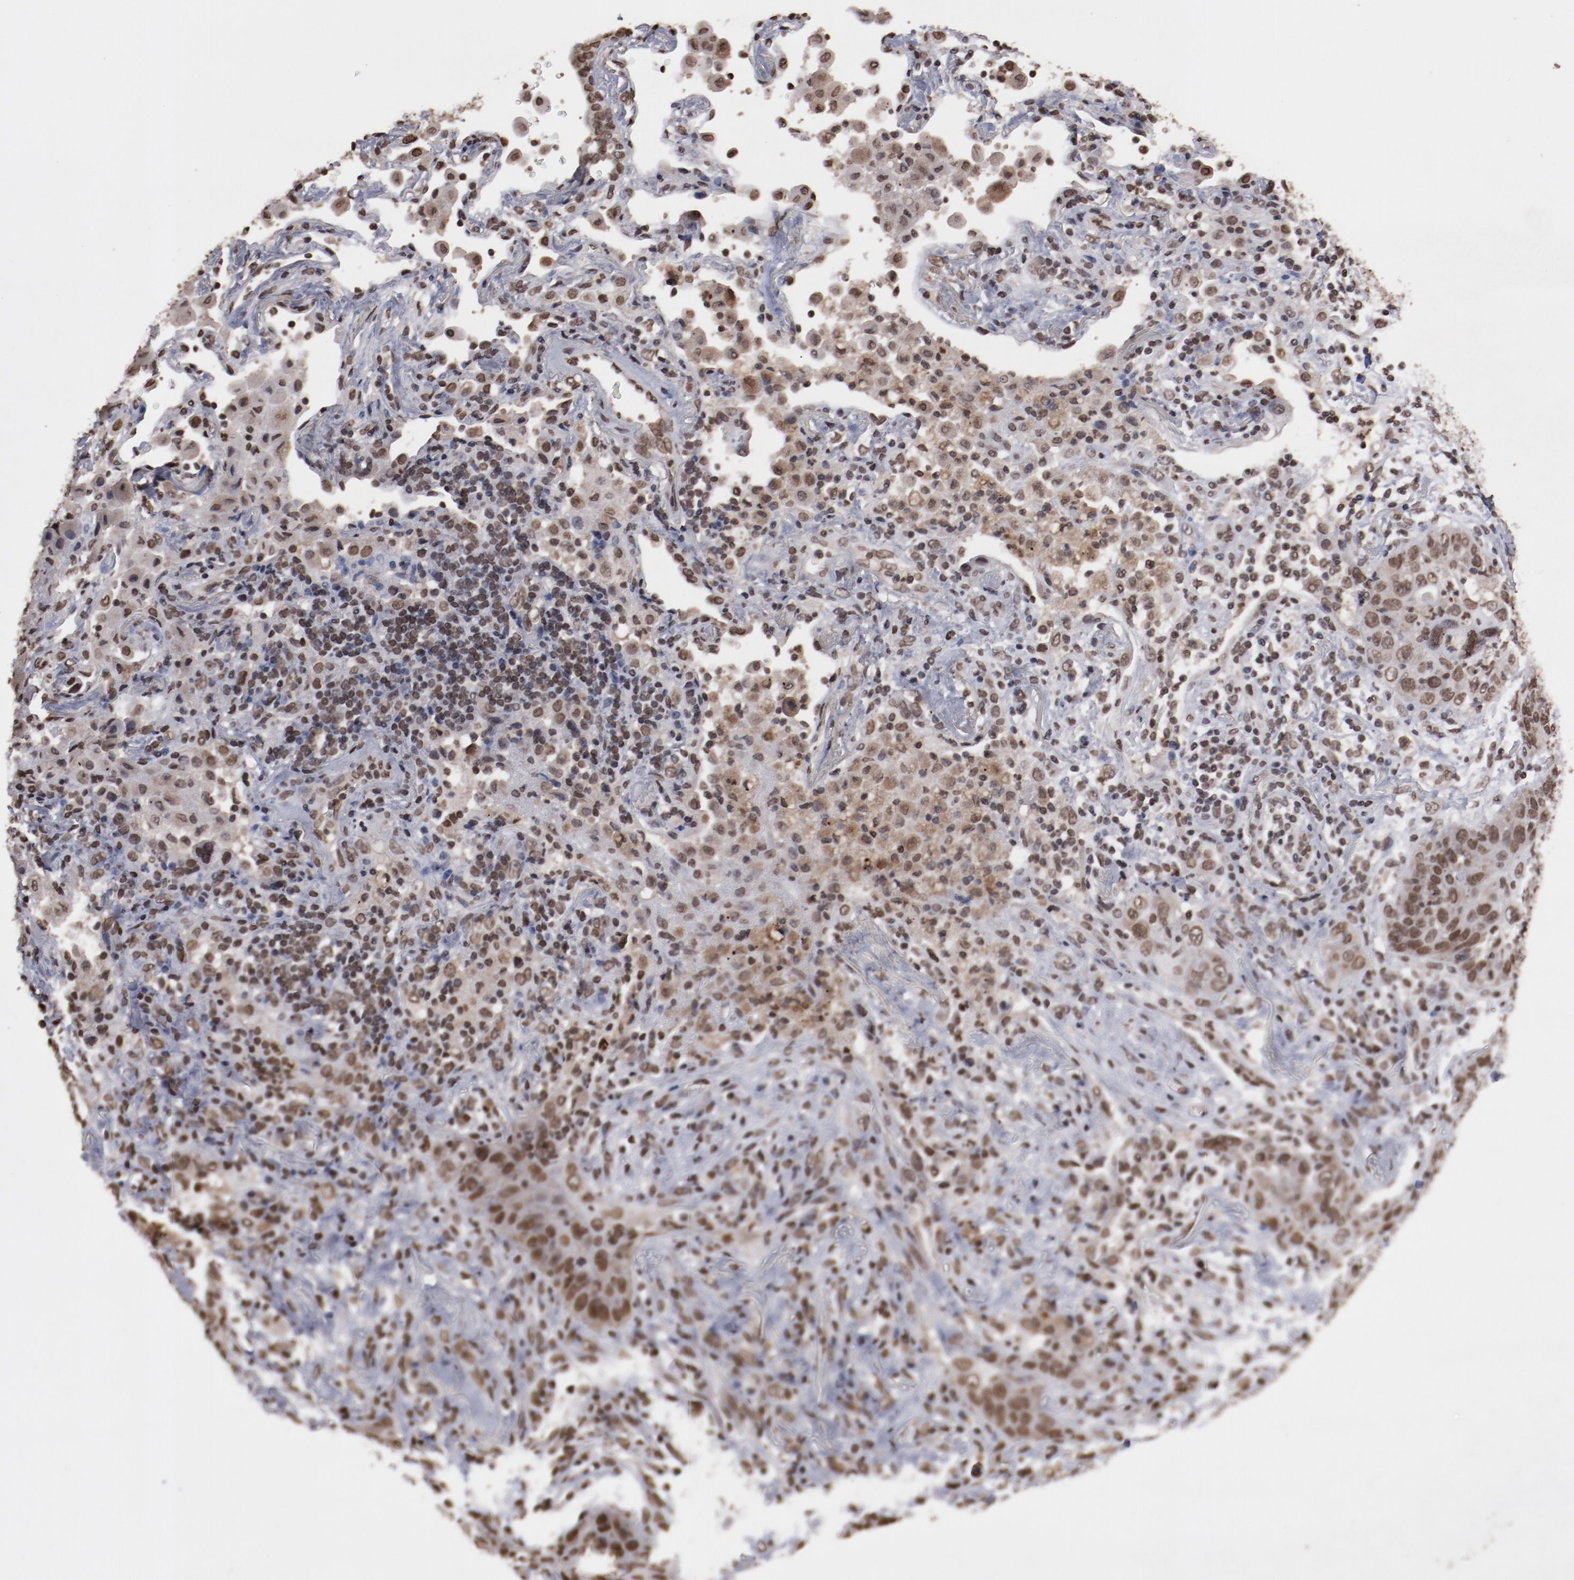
{"staining": {"intensity": "weak", "quantity": ">75%", "location": "nuclear"}, "tissue": "lung cancer", "cell_type": "Tumor cells", "image_type": "cancer", "snomed": [{"axis": "morphology", "description": "Squamous cell carcinoma, NOS"}, {"axis": "topography", "description": "Lung"}], "caption": "Brown immunohistochemical staining in lung cancer (squamous cell carcinoma) exhibits weak nuclear positivity in about >75% of tumor cells. (brown staining indicates protein expression, while blue staining denotes nuclei).", "gene": "AKT1", "patient": {"sex": "female", "age": 67}}